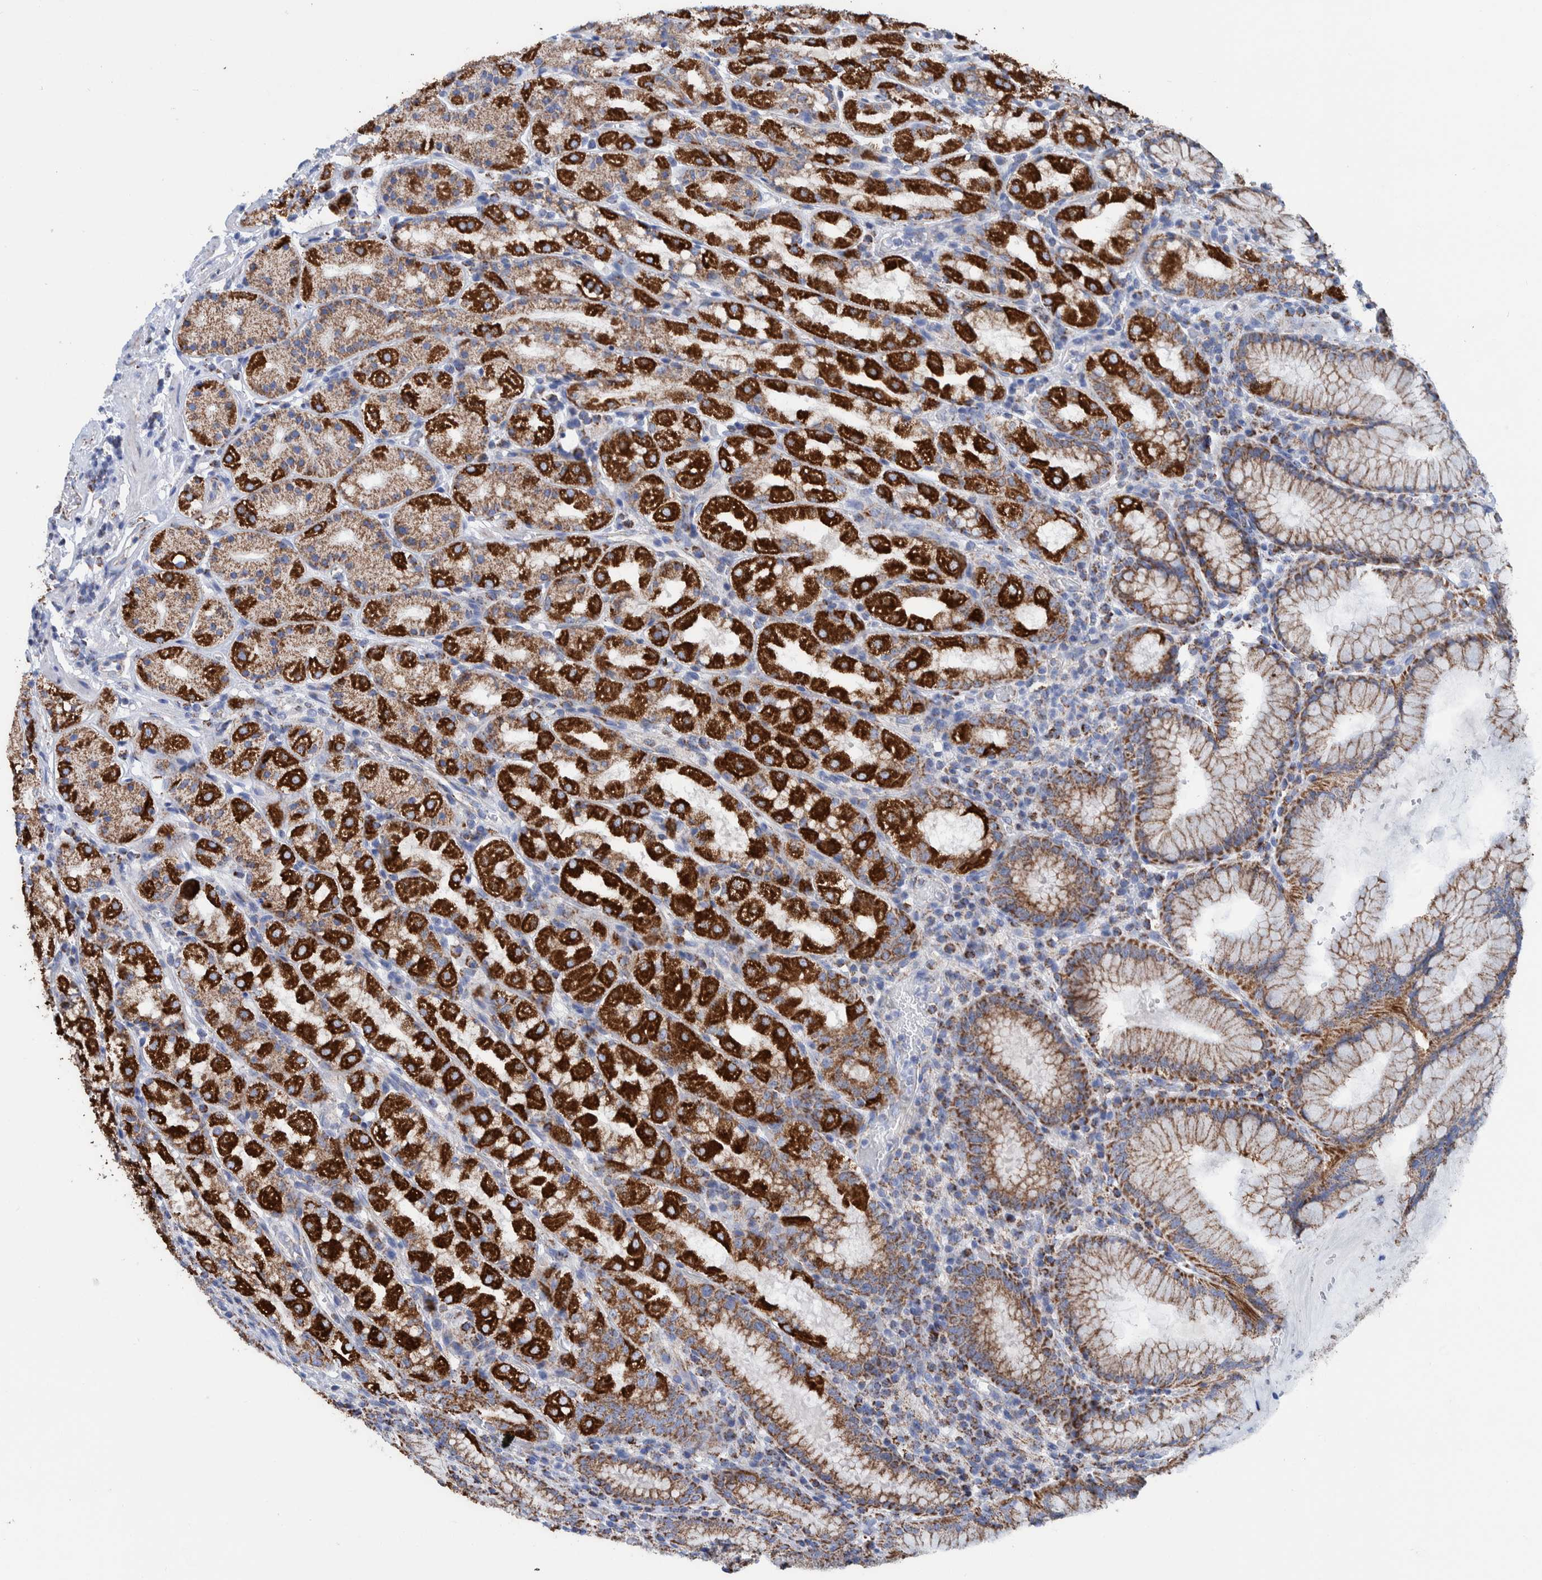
{"staining": {"intensity": "strong", "quantity": ">75%", "location": "cytoplasmic/membranous"}, "tissue": "stomach", "cell_type": "Glandular cells", "image_type": "normal", "snomed": [{"axis": "morphology", "description": "Normal tissue, NOS"}, {"axis": "topography", "description": "Stomach, lower"}], "caption": "Protein positivity by IHC shows strong cytoplasmic/membranous expression in approximately >75% of glandular cells in benign stomach. The staining was performed using DAB (3,3'-diaminobenzidine), with brown indicating positive protein expression. Nuclei are stained blue with hematoxylin.", "gene": "DECR1", "patient": {"sex": "female", "age": 56}}